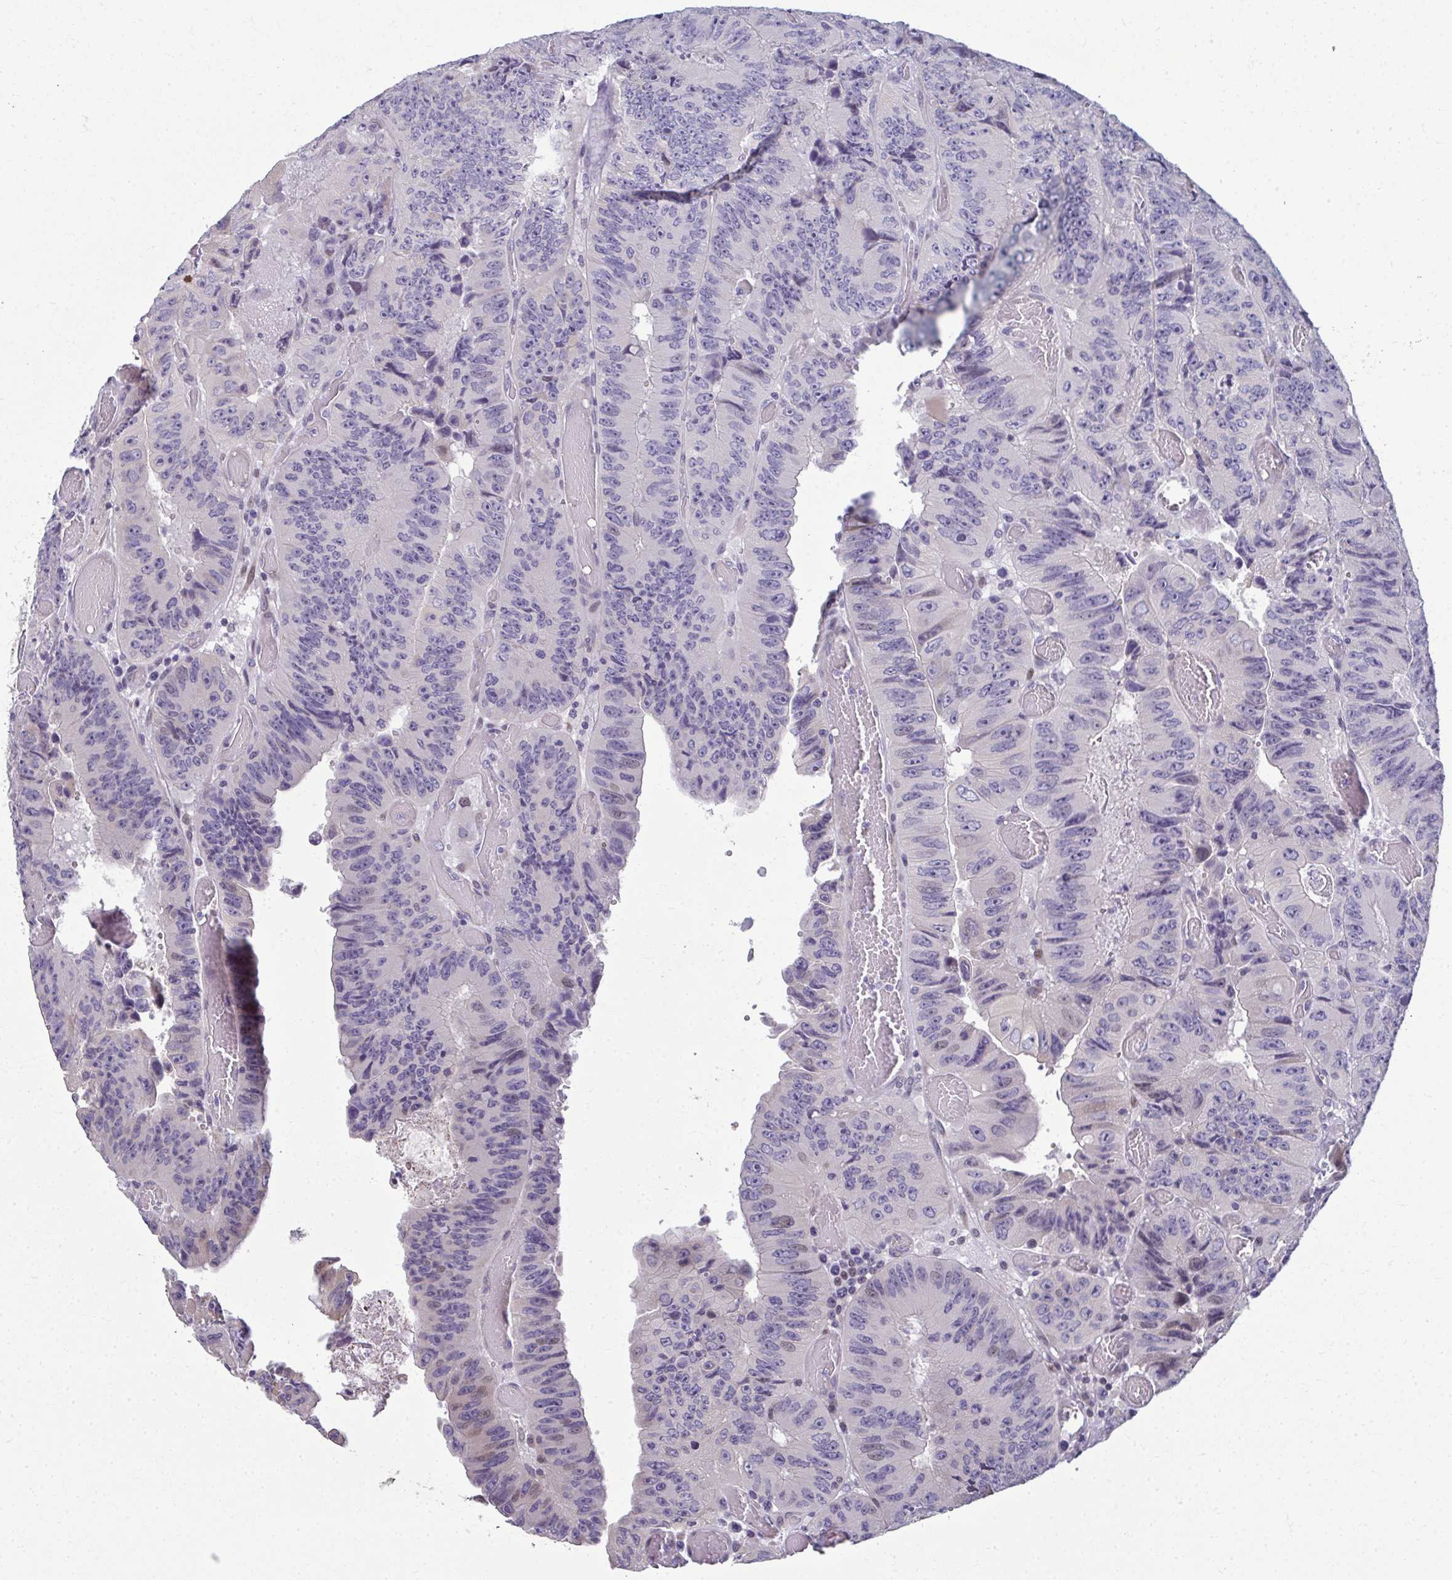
{"staining": {"intensity": "negative", "quantity": "none", "location": "none"}, "tissue": "colorectal cancer", "cell_type": "Tumor cells", "image_type": "cancer", "snomed": [{"axis": "morphology", "description": "Adenocarcinoma, NOS"}, {"axis": "topography", "description": "Colon"}], "caption": "Tumor cells show no significant protein staining in colorectal cancer (adenocarcinoma).", "gene": "ODF1", "patient": {"sex": "female", "age": 84}}